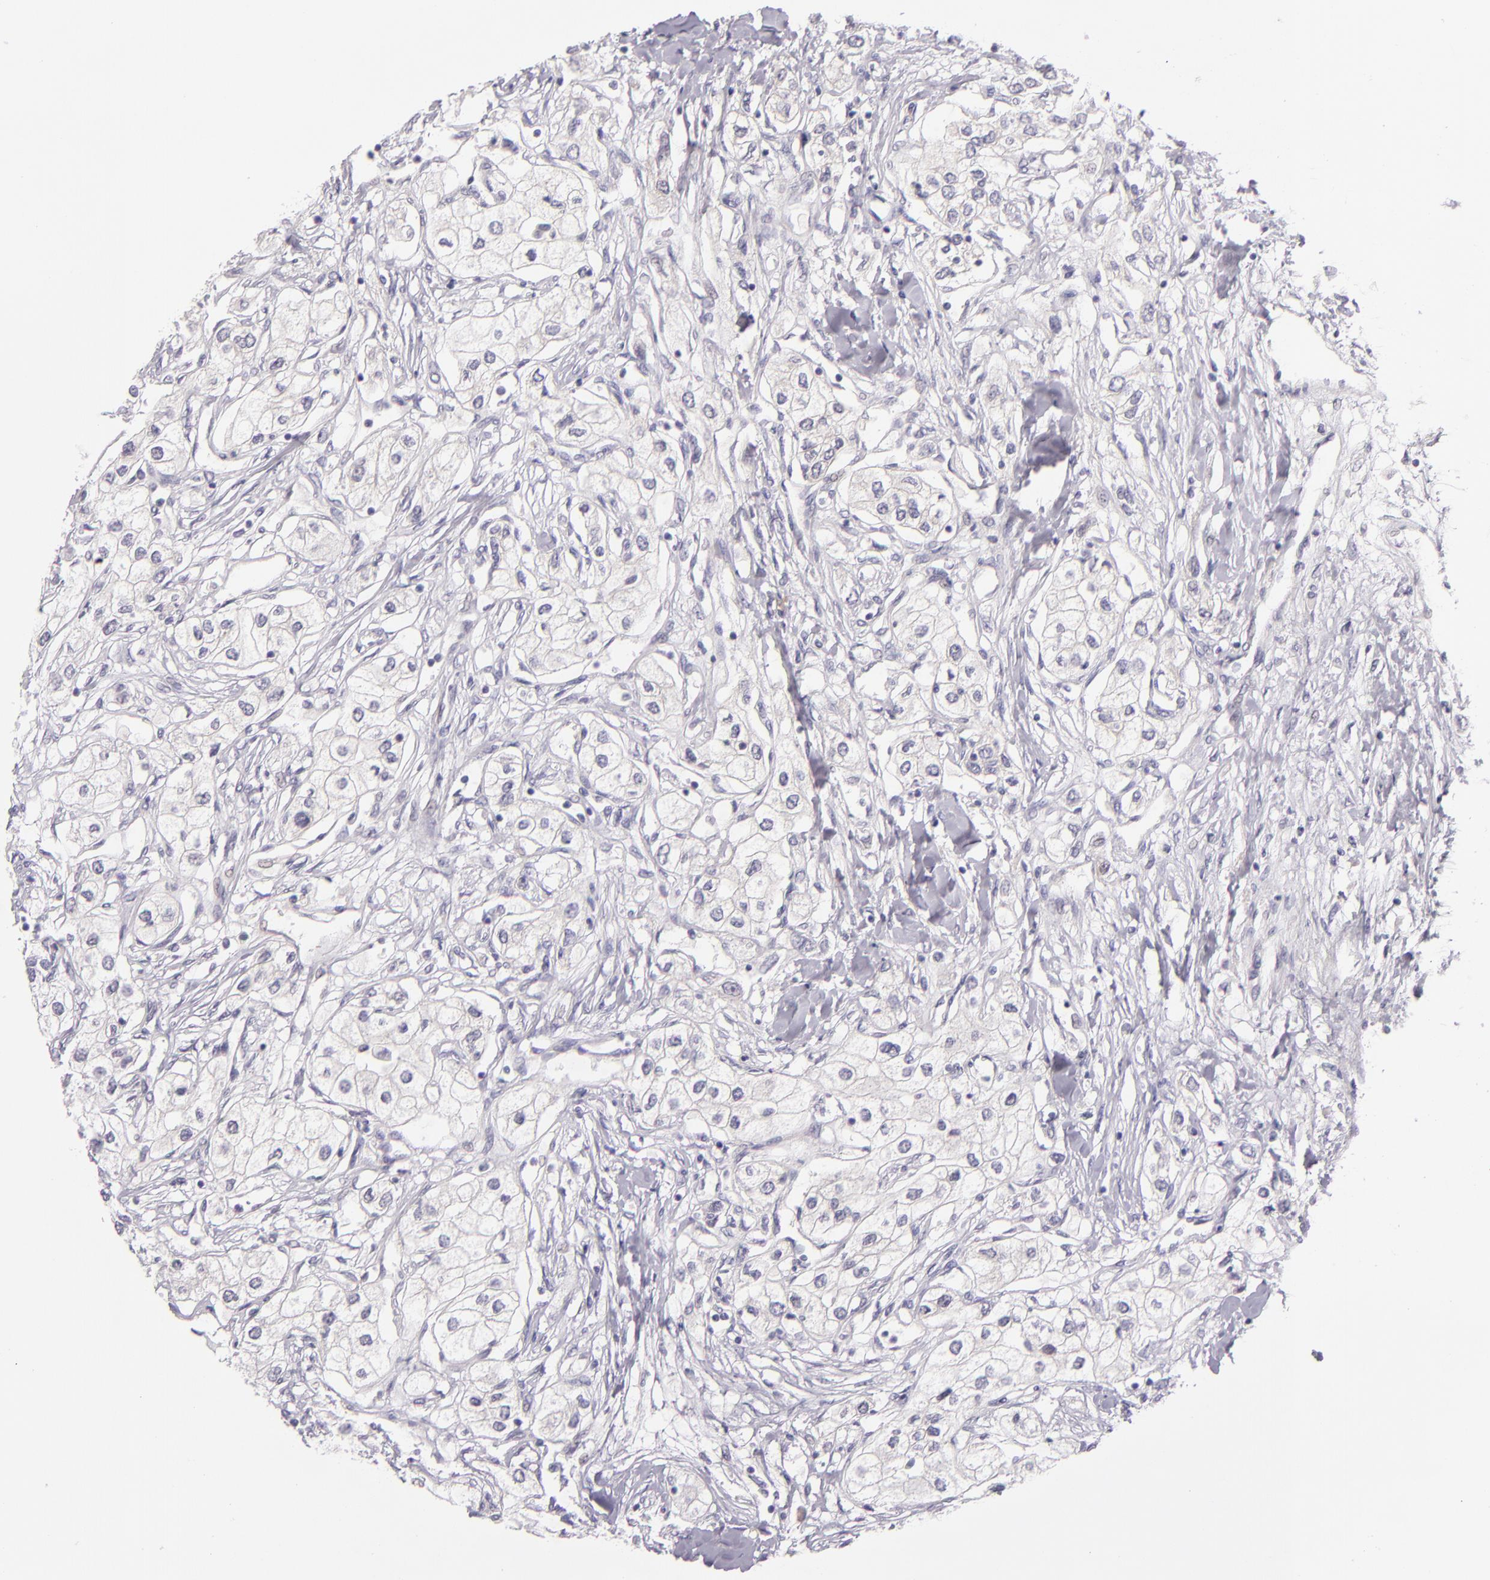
{"staining": {"intensity": "negative", "quantity": "none", "location": "none"}, "tissue": "renal cancer", "cell_type": "Tumor cells", "image_type": "cancer", "snomed": [{"axis": "morphology", "description": "Adenocarcinoma, NOS"}, {"axis": "topography", "description": "Kidney"}], "caption": "Immunohistochemistry (IHC) of renal cancer displays no staining in tumor cells.", "gene": "CSE1L", "patient": {"sex": "male", "age": 57}}